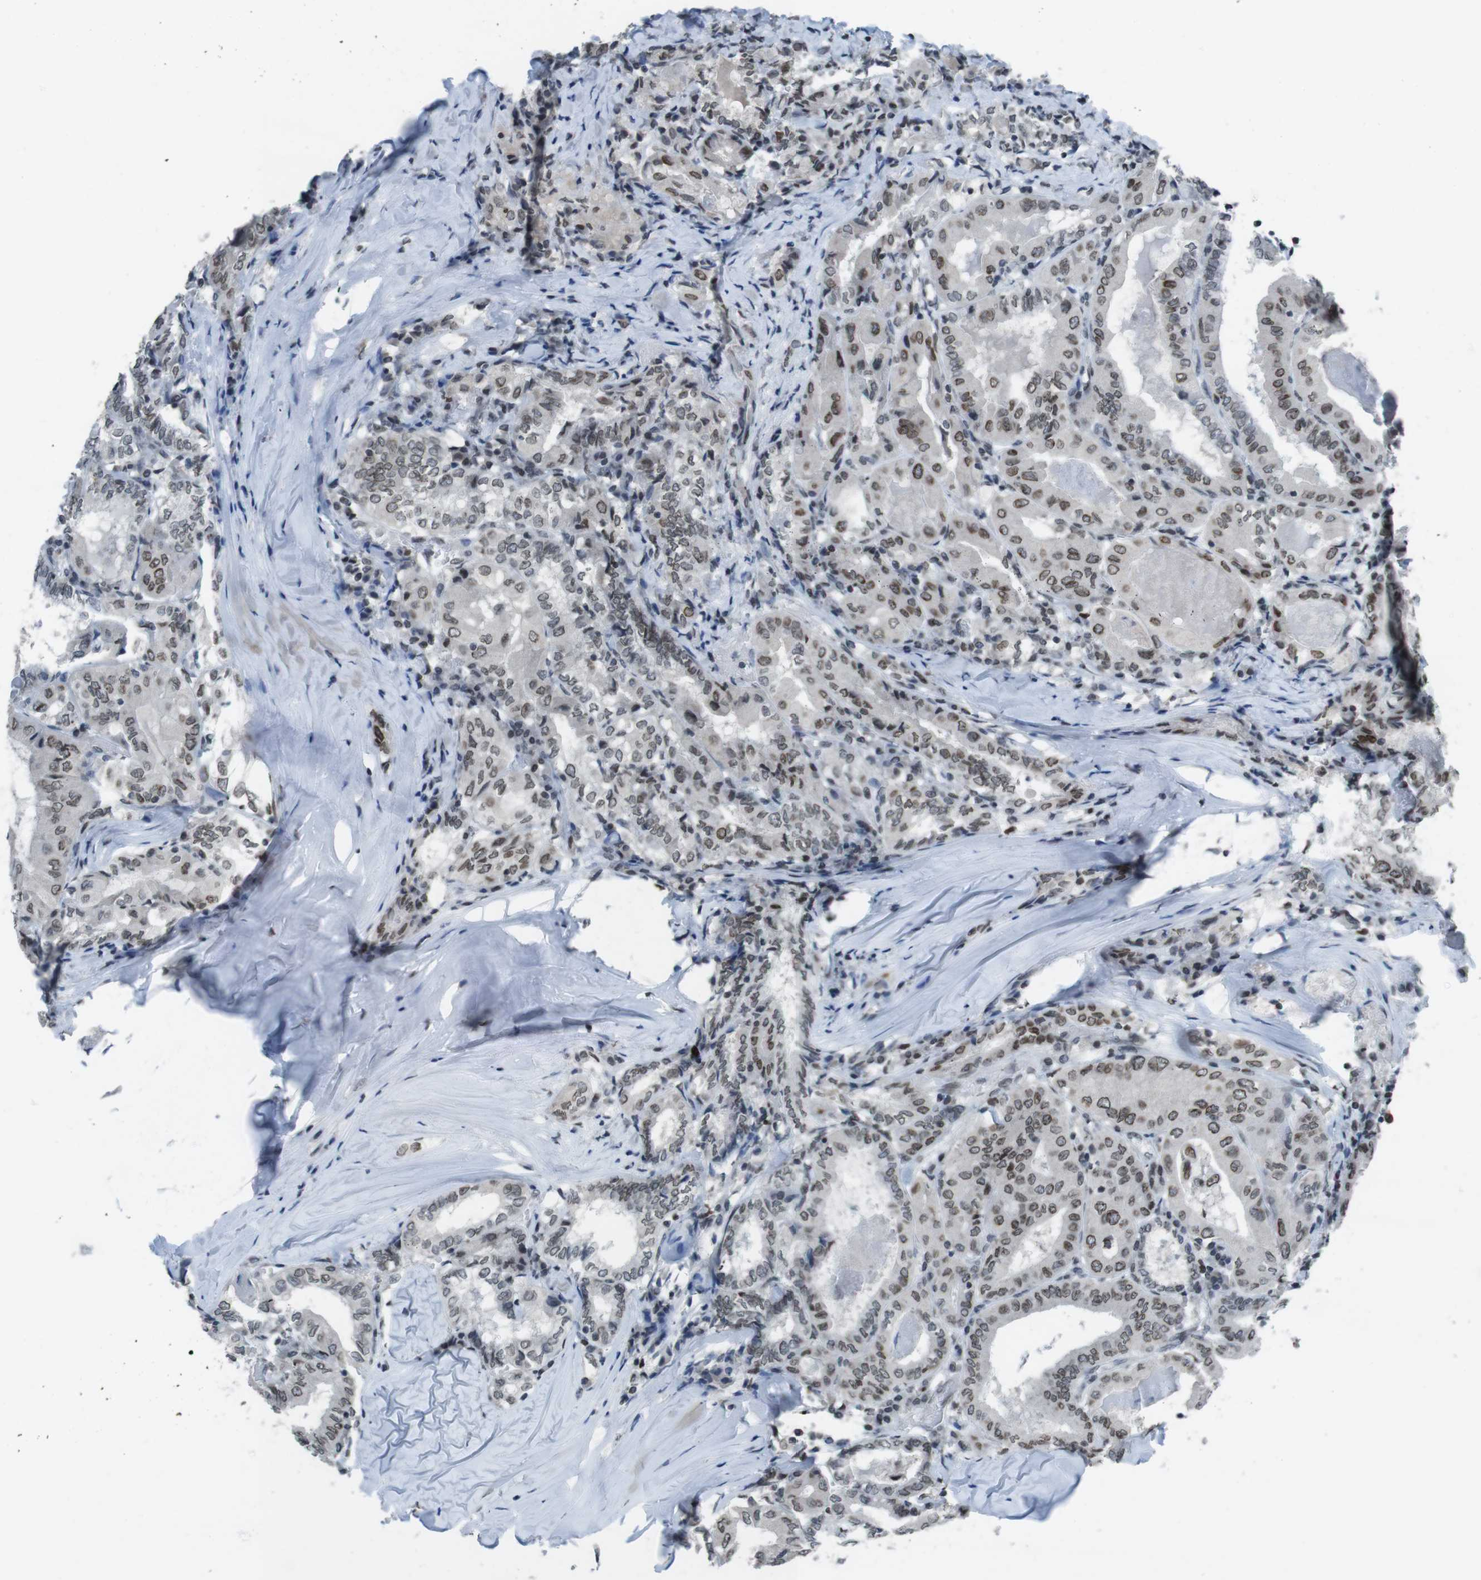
{"staining": {"intensity": "moderate", "quantity": ">75%", "location": "cytoplasmic/membranous,nuclear"}, "tissue": "thyroid cancer", "cell_type": "Tumor cells", "image_type": "cancer", "snomed": [{"axis": "morphology", "description": "Papillary adenocarcinoma, NOS"}, {"axis": "topography", "description": "Thyroid gland"}], "caption": "IHC (DAB) staining of thyroid cancer (papillary adenocarcinoma) exhibits moderate cytoplasmic/membranous and nuclear protein staining in about >75% of tumor cells.", "gene": "MAD1L1", "patient": {"sex": "female", "age": 42}}